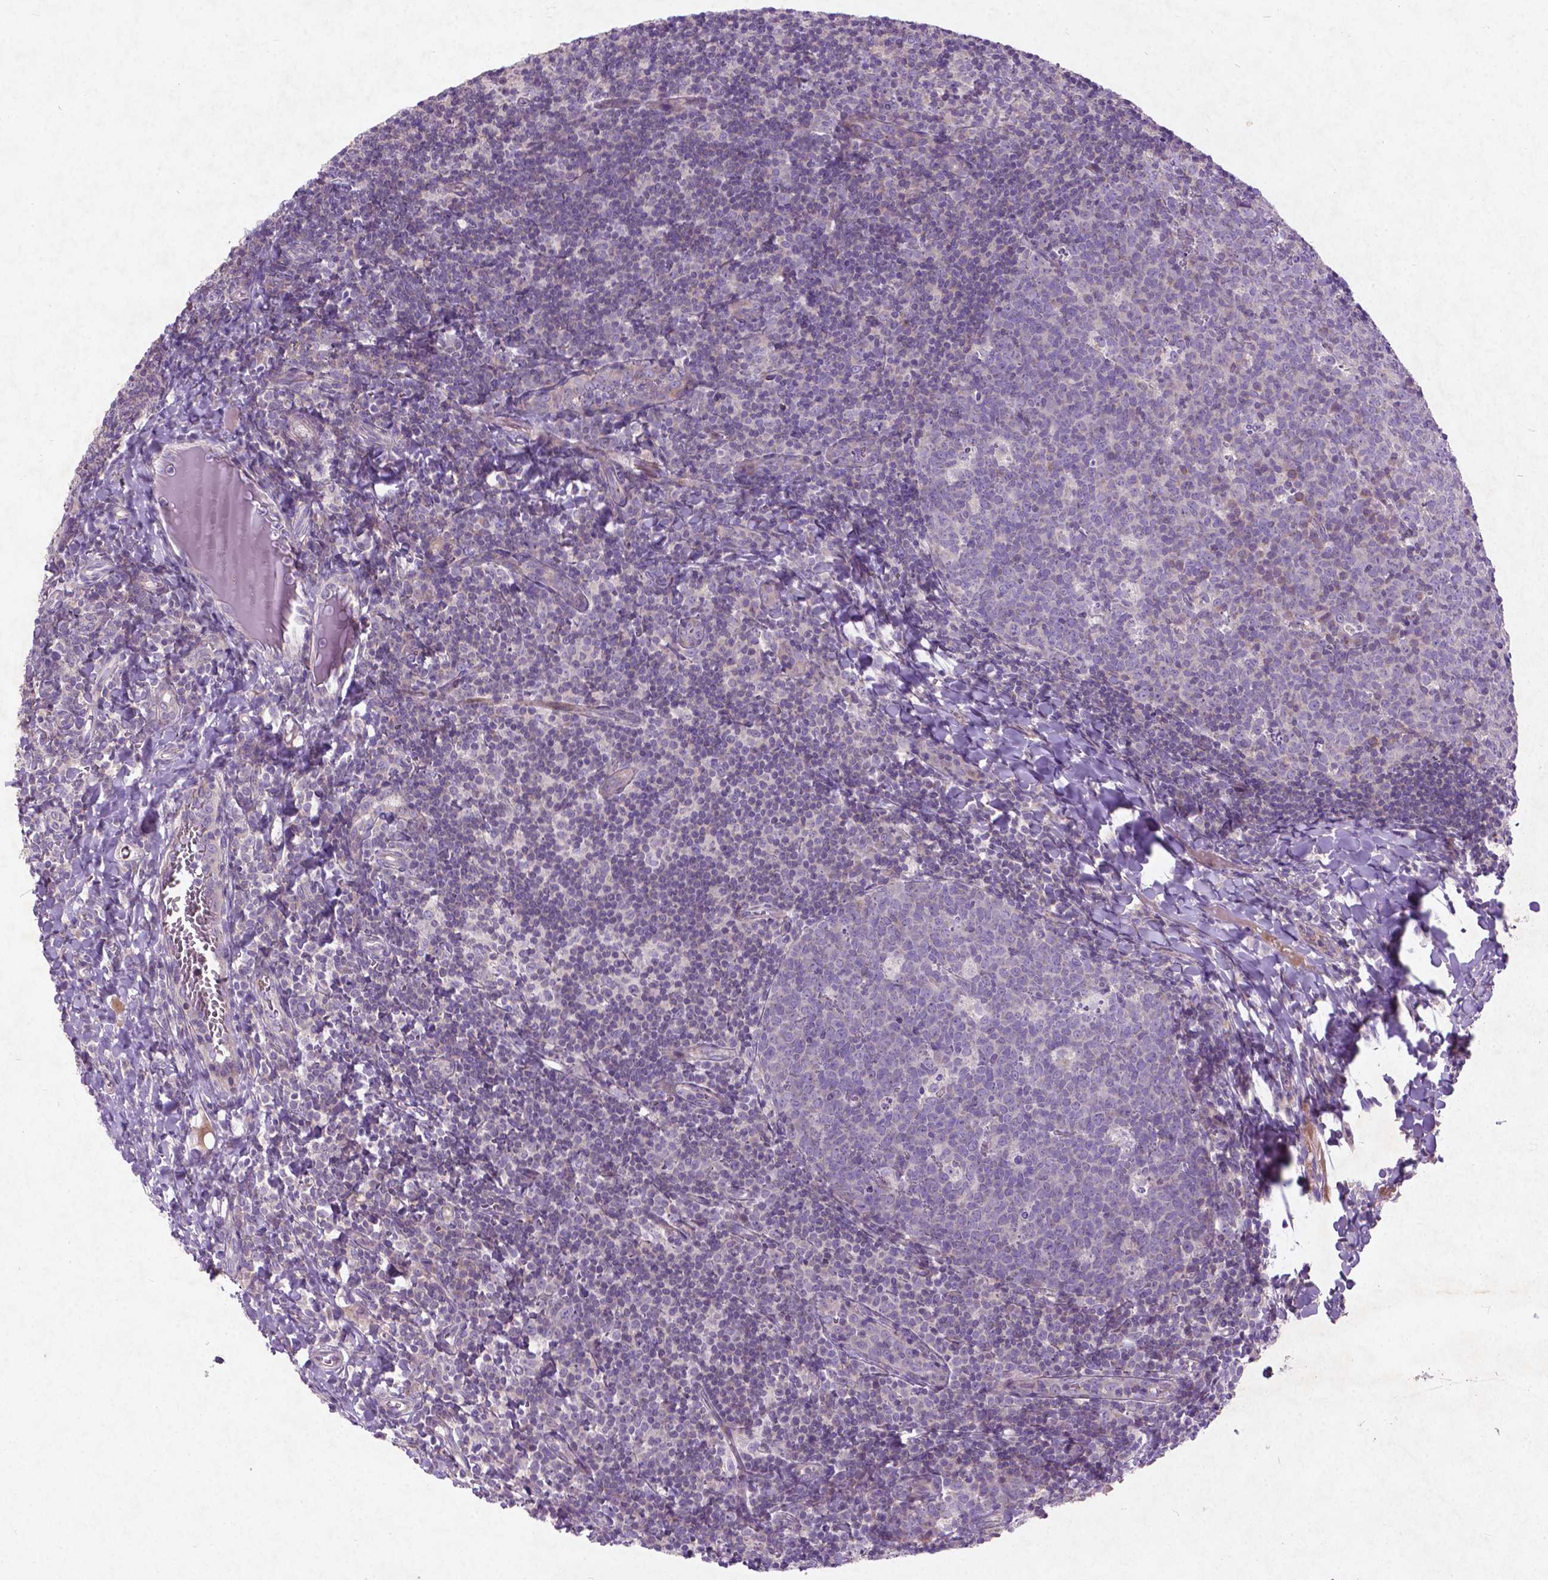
{"staining": {"intensity": "negative", "quantity": "none", "location": "none"}, "tissue": "lymph node", "cell_type": "Germinal center cells", "image_type": "normal", "snomed": [{"axis": "morphology", "description": "Normal tissue, NOS"}, {"axis": "topography", "description": "Lymph node"}], "caption": "This is an immunohistochemistry (IHC) photomicrograph of normal lymph node. There is no positivity in germinal center cells.", "gene": "ATG4D", "patient": {"sex": "female", "age": 21}}